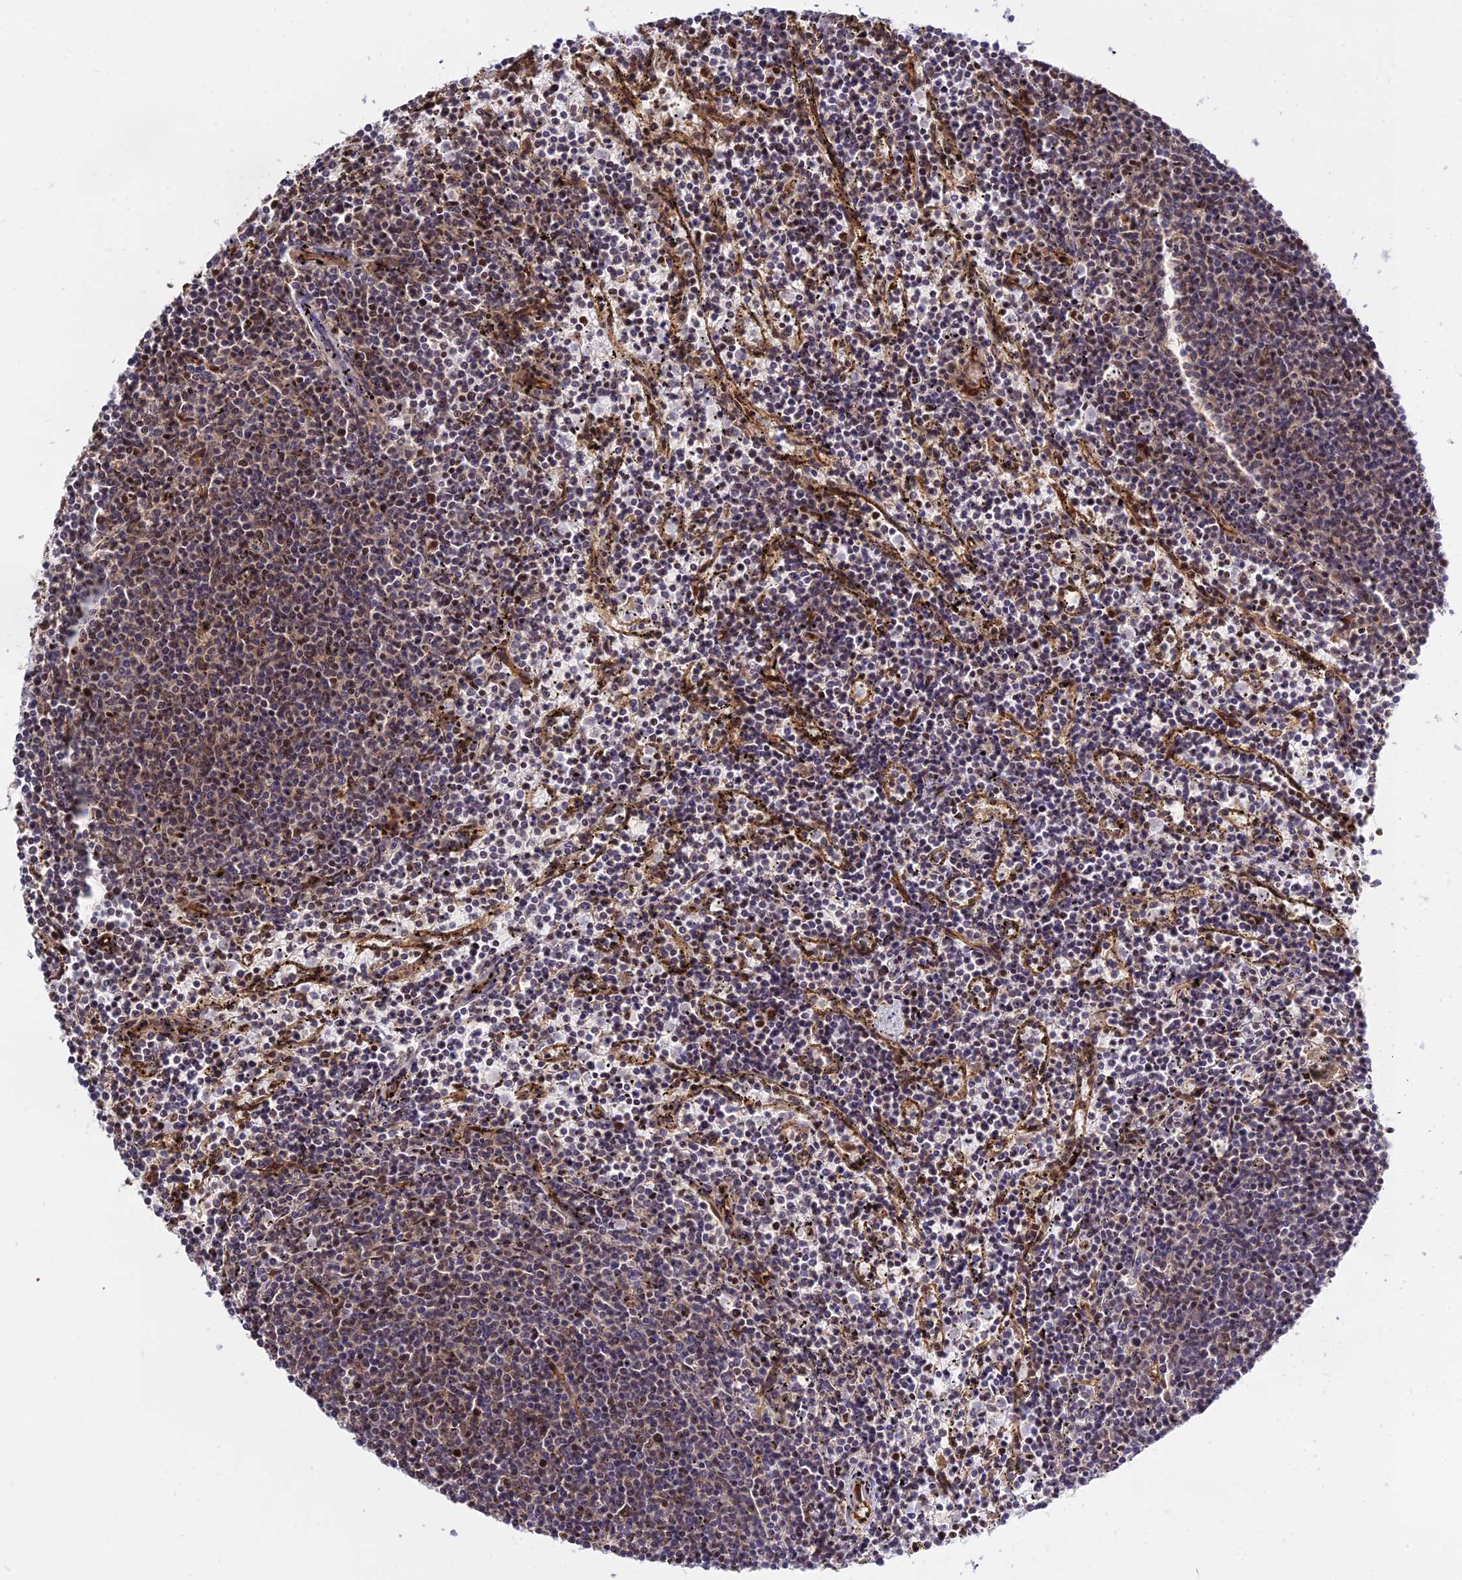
{"staining": {"intensity": "weak", "quantity": "25%-75%", "location": "cytoplasmic/membranous,nuclear"}, "tissue": "lymphoma", "cell_type": "Tumor cells", "image_type": "cancer", "snomed": [{"axis": "morphology", "description": "Malignant lymphoma, non-Hodgkin's type, Low grade"}, {"axis": "topography", "description": "Spleen"}], "caption": "The immunohistochemical stain highlights weak cytoplasmic/membranous and nuclear positivity in tumor cells of malignant lymphoma, non-Hodgkin's type (low-grade) tissue.", "gene": "SMG6", "patient": {"sex": "female", "age": 50}}